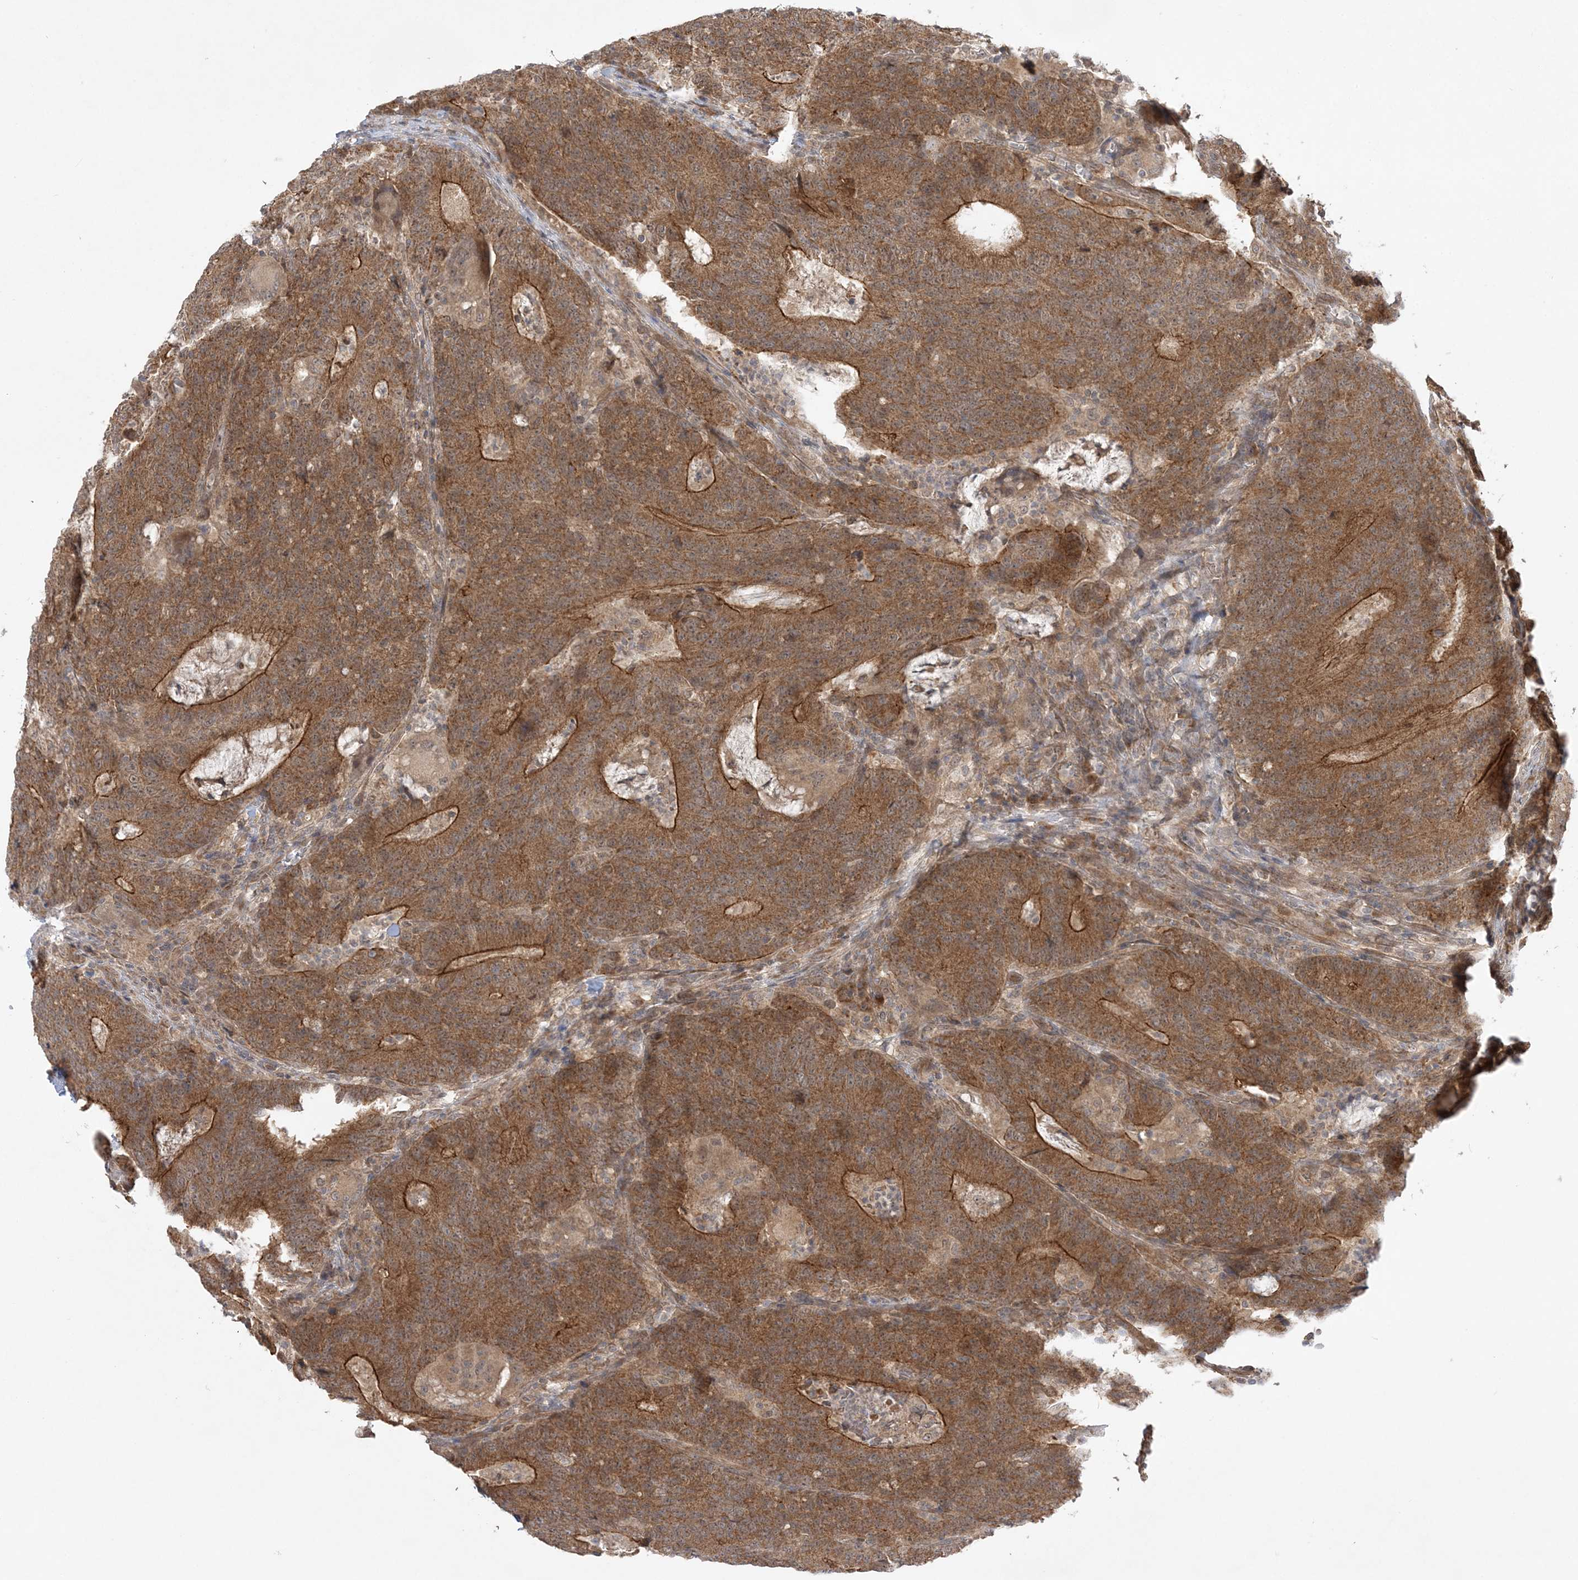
{"staining": {"intensity": "moderate", "quantity": ">75%", "location": "cytoplasmic/membranous"}, "tissue": "colorectal cancer", "cell_type": "Tumor cells", "image_type": "cancer", "snomed": [{"axis": "morphology", "description": "Normal tissue, NOS"}, {"axis": "morphology", "description": "Adenocarcinoma, NOS"}, {"axis": "topography", "description": "Colon"}], "caption": "Brown immunohistochemical staining in colorectal adenocarcinoma reveals moderate cytoplasmic/membranous positivity in about >75% of tumor cells.", "gene": "MMADHC", "patient": {"sex": "female", "age": 75}}